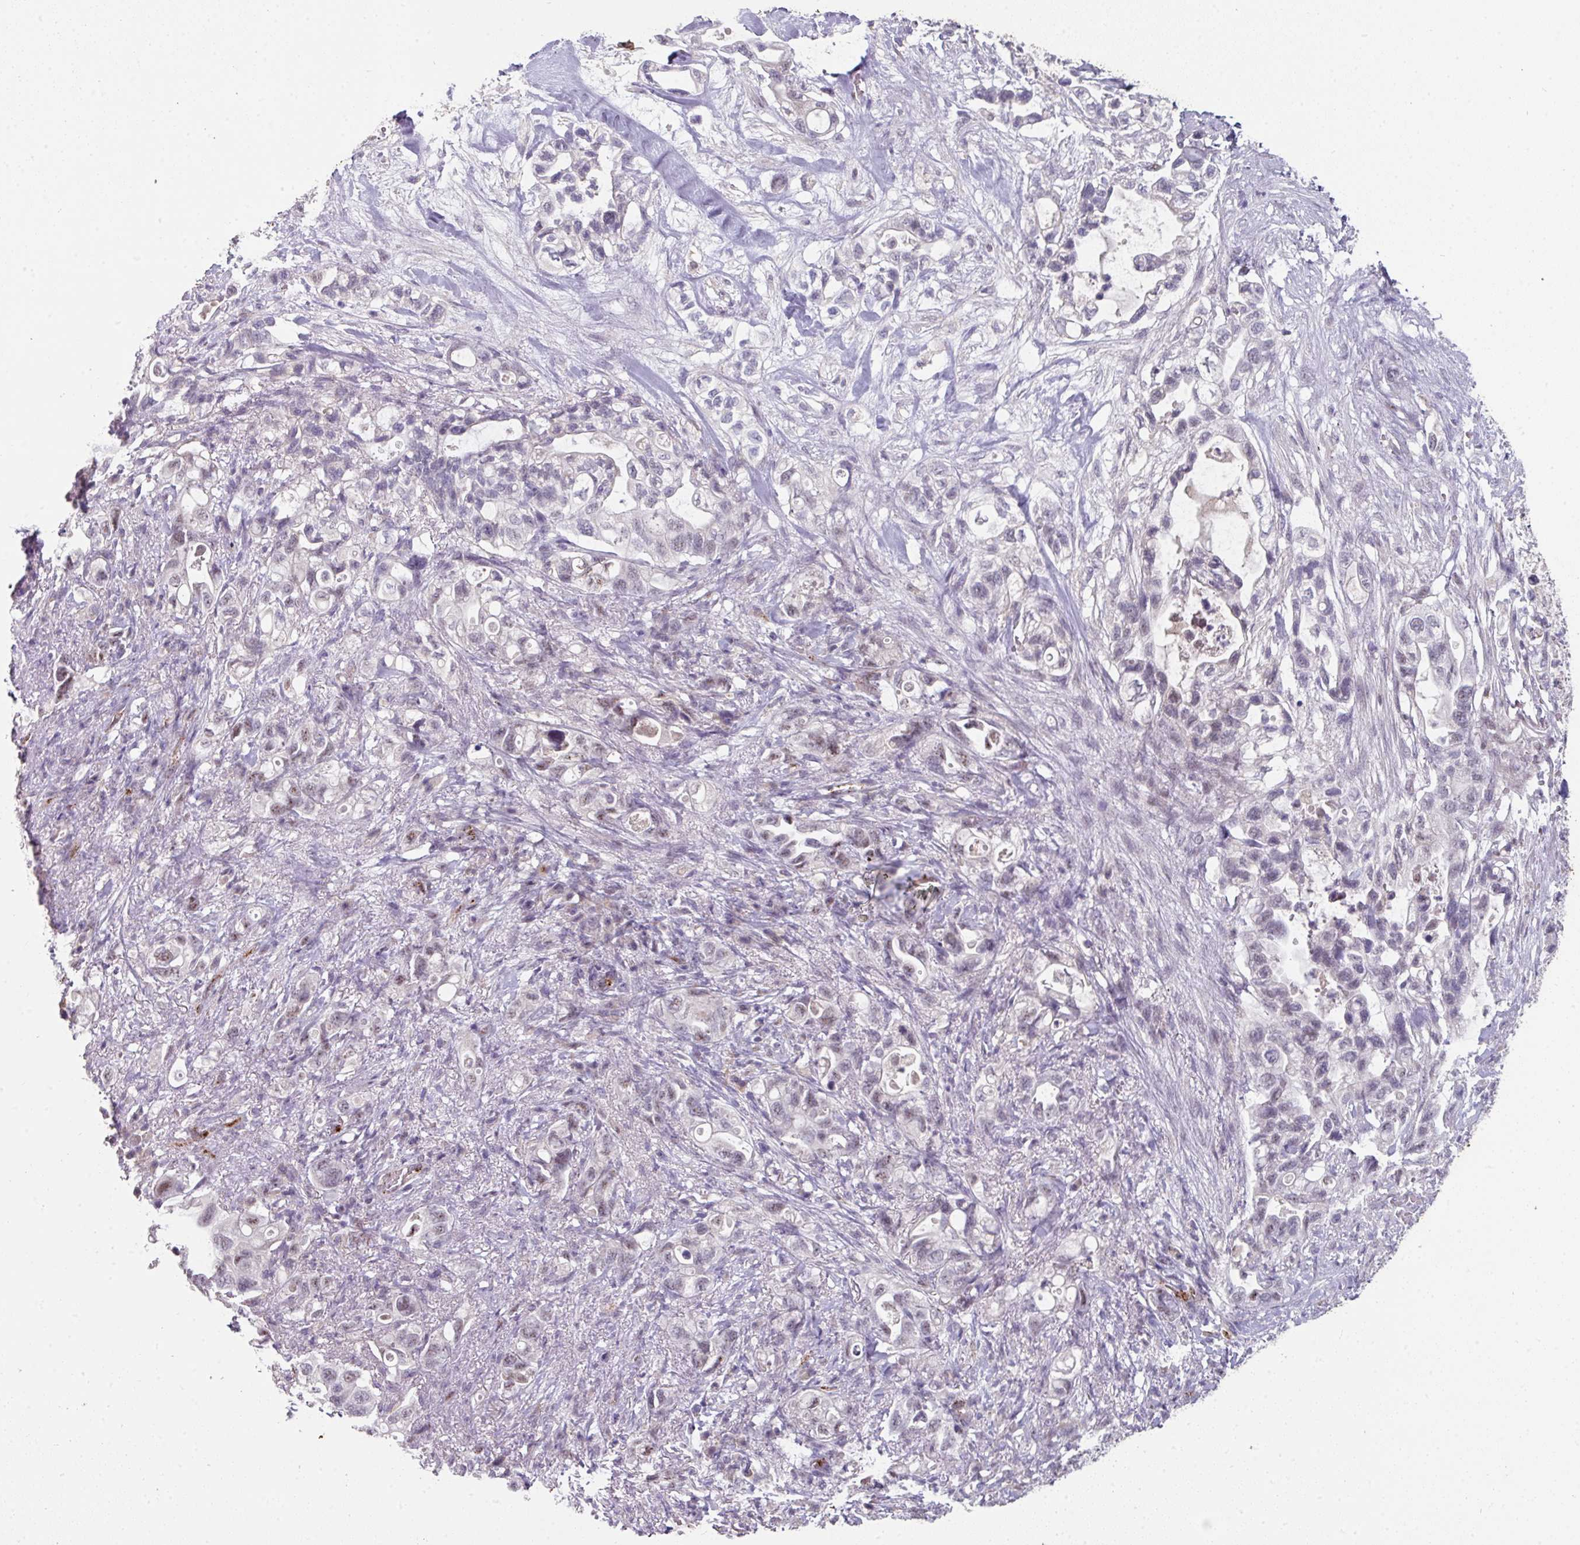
{"staining": {"intensity": "moderate", "quantity": "<25%", "location": "nuclear"}, "tissue": "pancreatic cancer", "cell_type": "Tumor cells", "image_type": "cancer", "snomed": [{"axis": "morphology", "description": "Adenocarcinoma, NOS"}, {"axis": "topography", "description": "Pancreas"}], "caption": "IHC staining of pancreatic cancer, which shows low levels of moderate nuclear expression in about <25% of tumor cells indicating moderate nuclear protein positivity. The staining was performed using DAB (brown) for protein detection and nuclei were counterstained in hematoxylin (blue).", "gene": "SIDT2", "patient": {"sex": "female", "age": 72}}